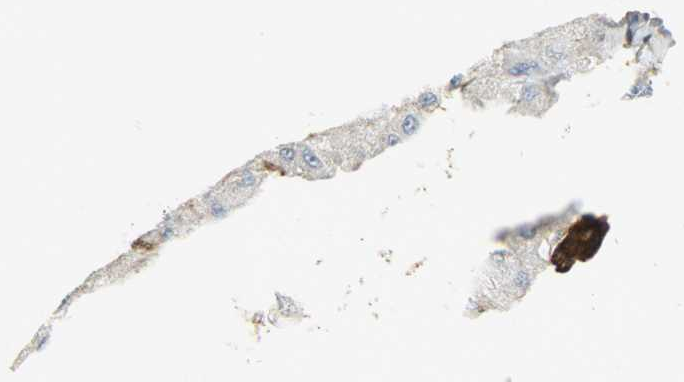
{"staining": {"intensity": "negative", "quantity": "none", "location": "none"}, "tissue": "liver cancer", "cell_type": "Tumor cells", "image_type": "cancer", "snomed": [{"axis": "morphology", "description": "Carcinoma, Hepatocellular, NOS"}, {"axis": "topography", "description": "Liver"}], "caption": "A micrograph of human hepatocellular carcinoma (liver) is negative for staining in tumor cells.", "gene": "LDHB", "patient": {"sex": "male", "age": 80}}